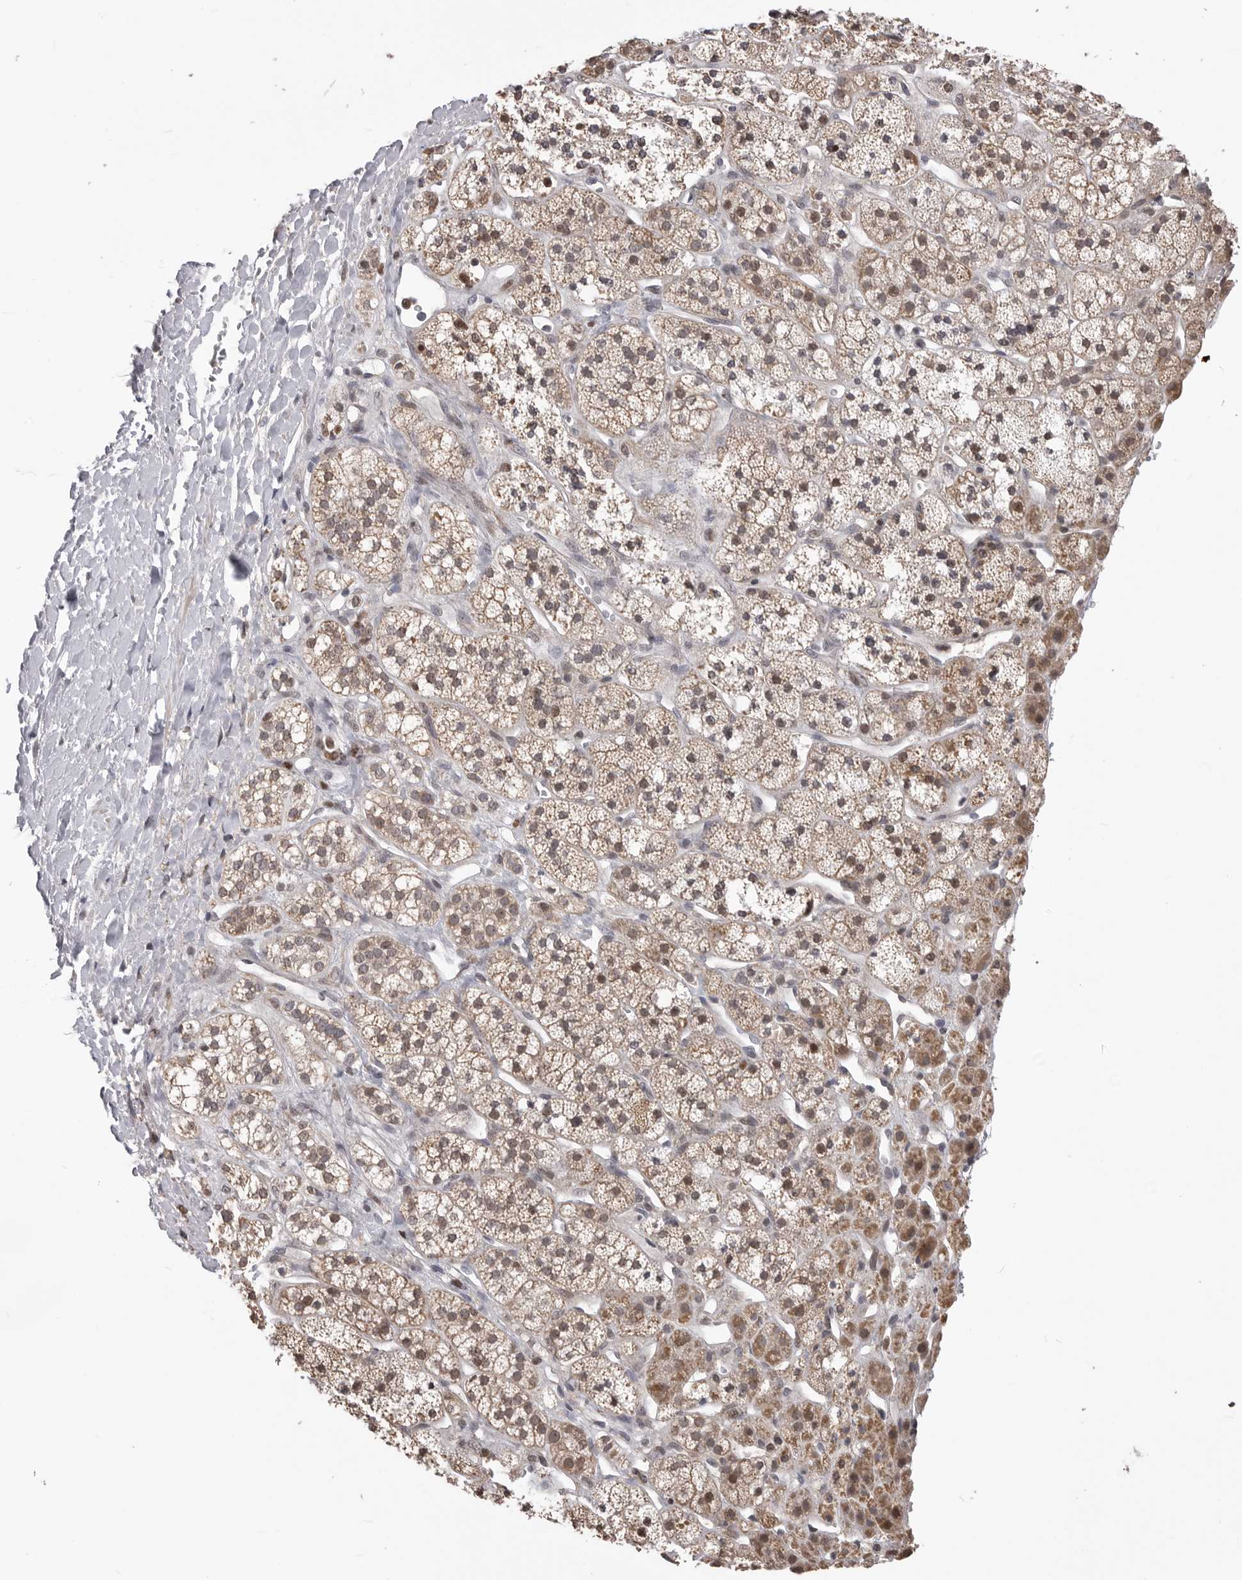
{"staining": {"intensity": "moderate", "quantity": ">75%", "location": "cytoplasmic/membranous"}, "tissue": "adrenal gland", "cell_type": "Glandular cells", "image_type": "normal", "snomed": [{"axis": "morphology", "description": "Normal tissue, NOS"}, {"axis": "topography", "description": "Adrenal gland"}], "caption": "Immunohistochemical staining of normal human adrenal gland demonstrates >75% levels of moderate cytoplasmic/membranous protein staining in approximately >75% of glandular cells. (IHC, brightfield microscopy, high magnification).", "gene": "SMARCC1", "patient": {"sex": "male", "age": 56}}